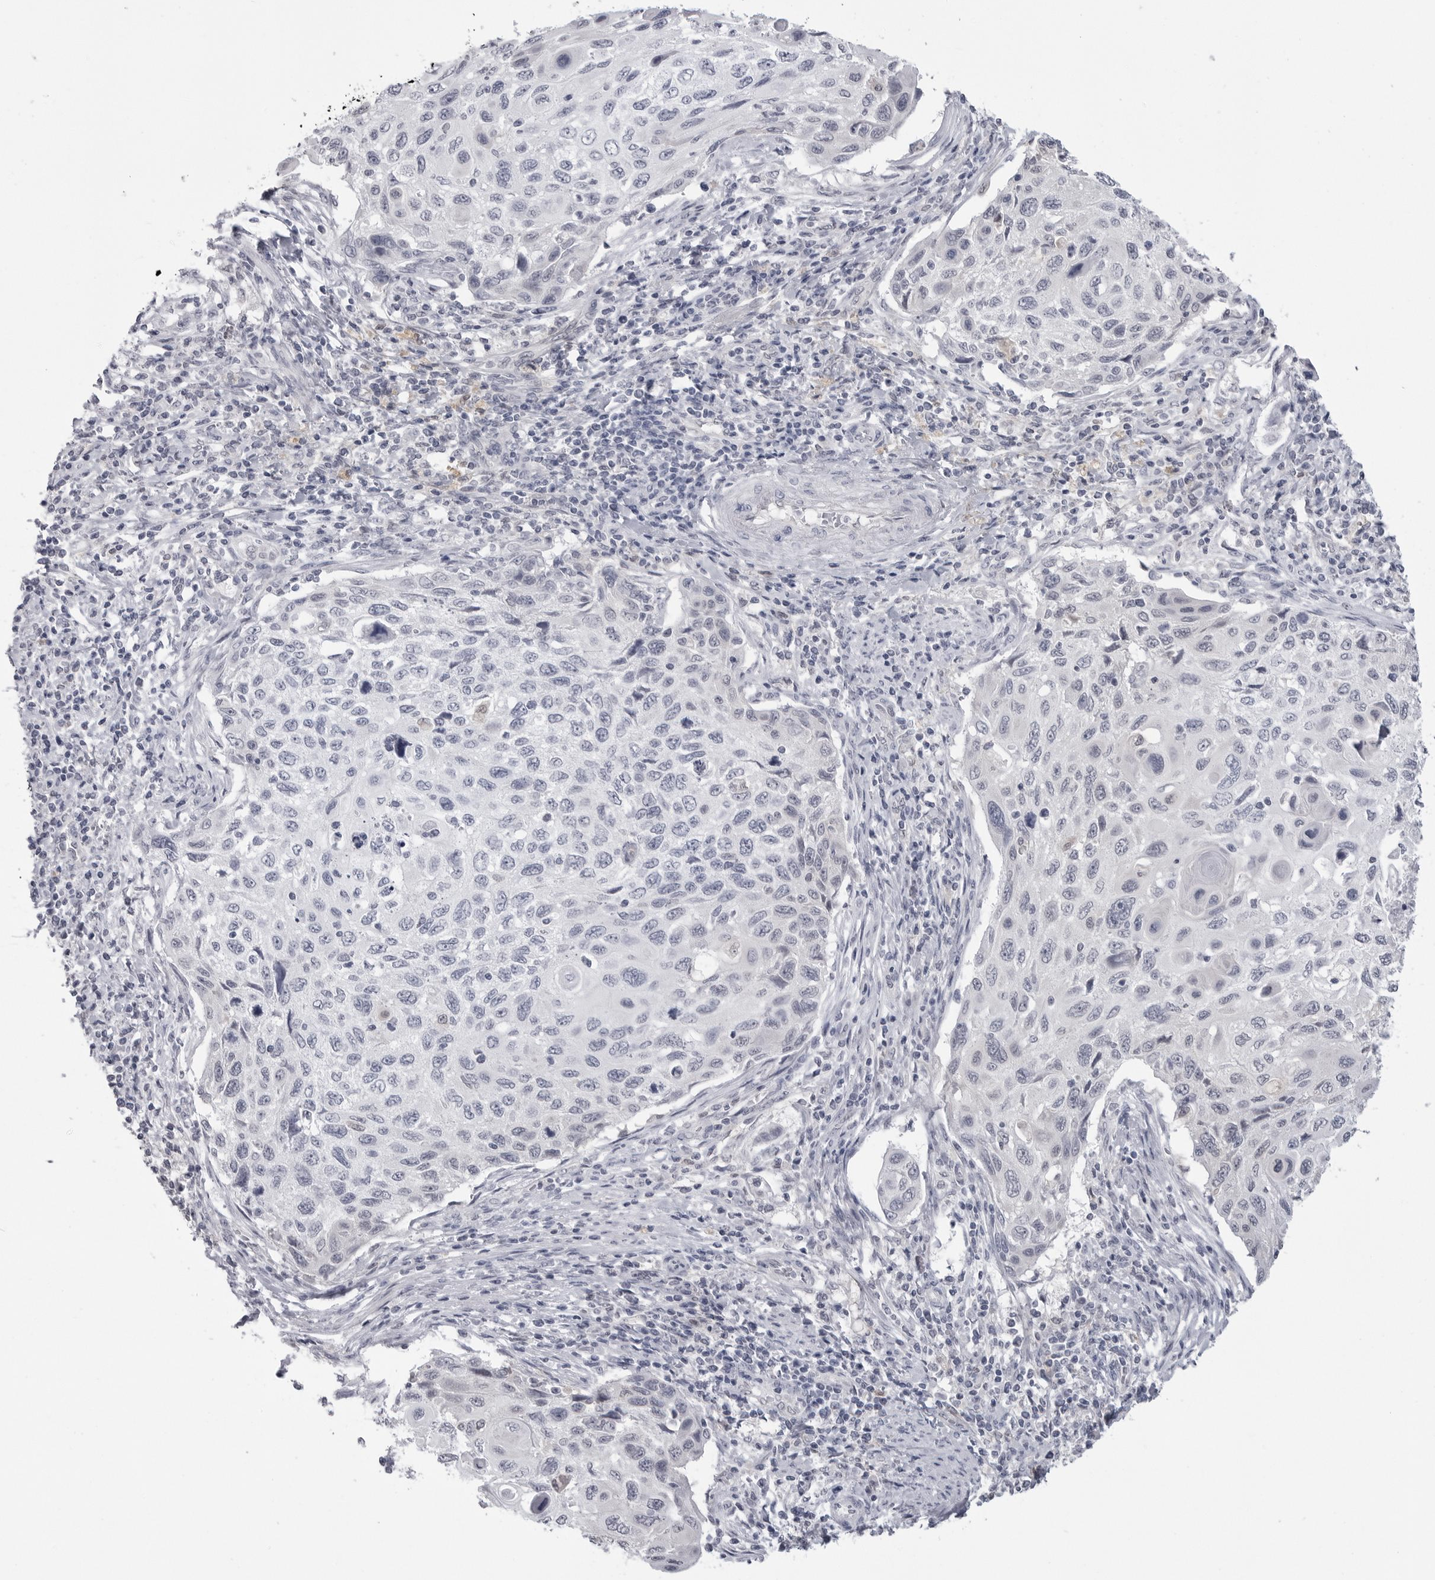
{"staining": {"intensity": "negative", "quantity": "none", "location": "none"}, "tissue": "cervical cancer", "cell_type": "Tumor cells", "image_type": "cancer", "snomed": [{"axis": "morphology", "description": "Squamous cell carcinoma, NOS"}, {"axis": "topography", "description": "Cervix"}], "caption": "Squamous cell carcinoma (cervical) stained for a protein using immunohistochemistry shows no positivity tumor cells.", "gene": "PNPO", "patient": {"sex": "female", "age": 70}}